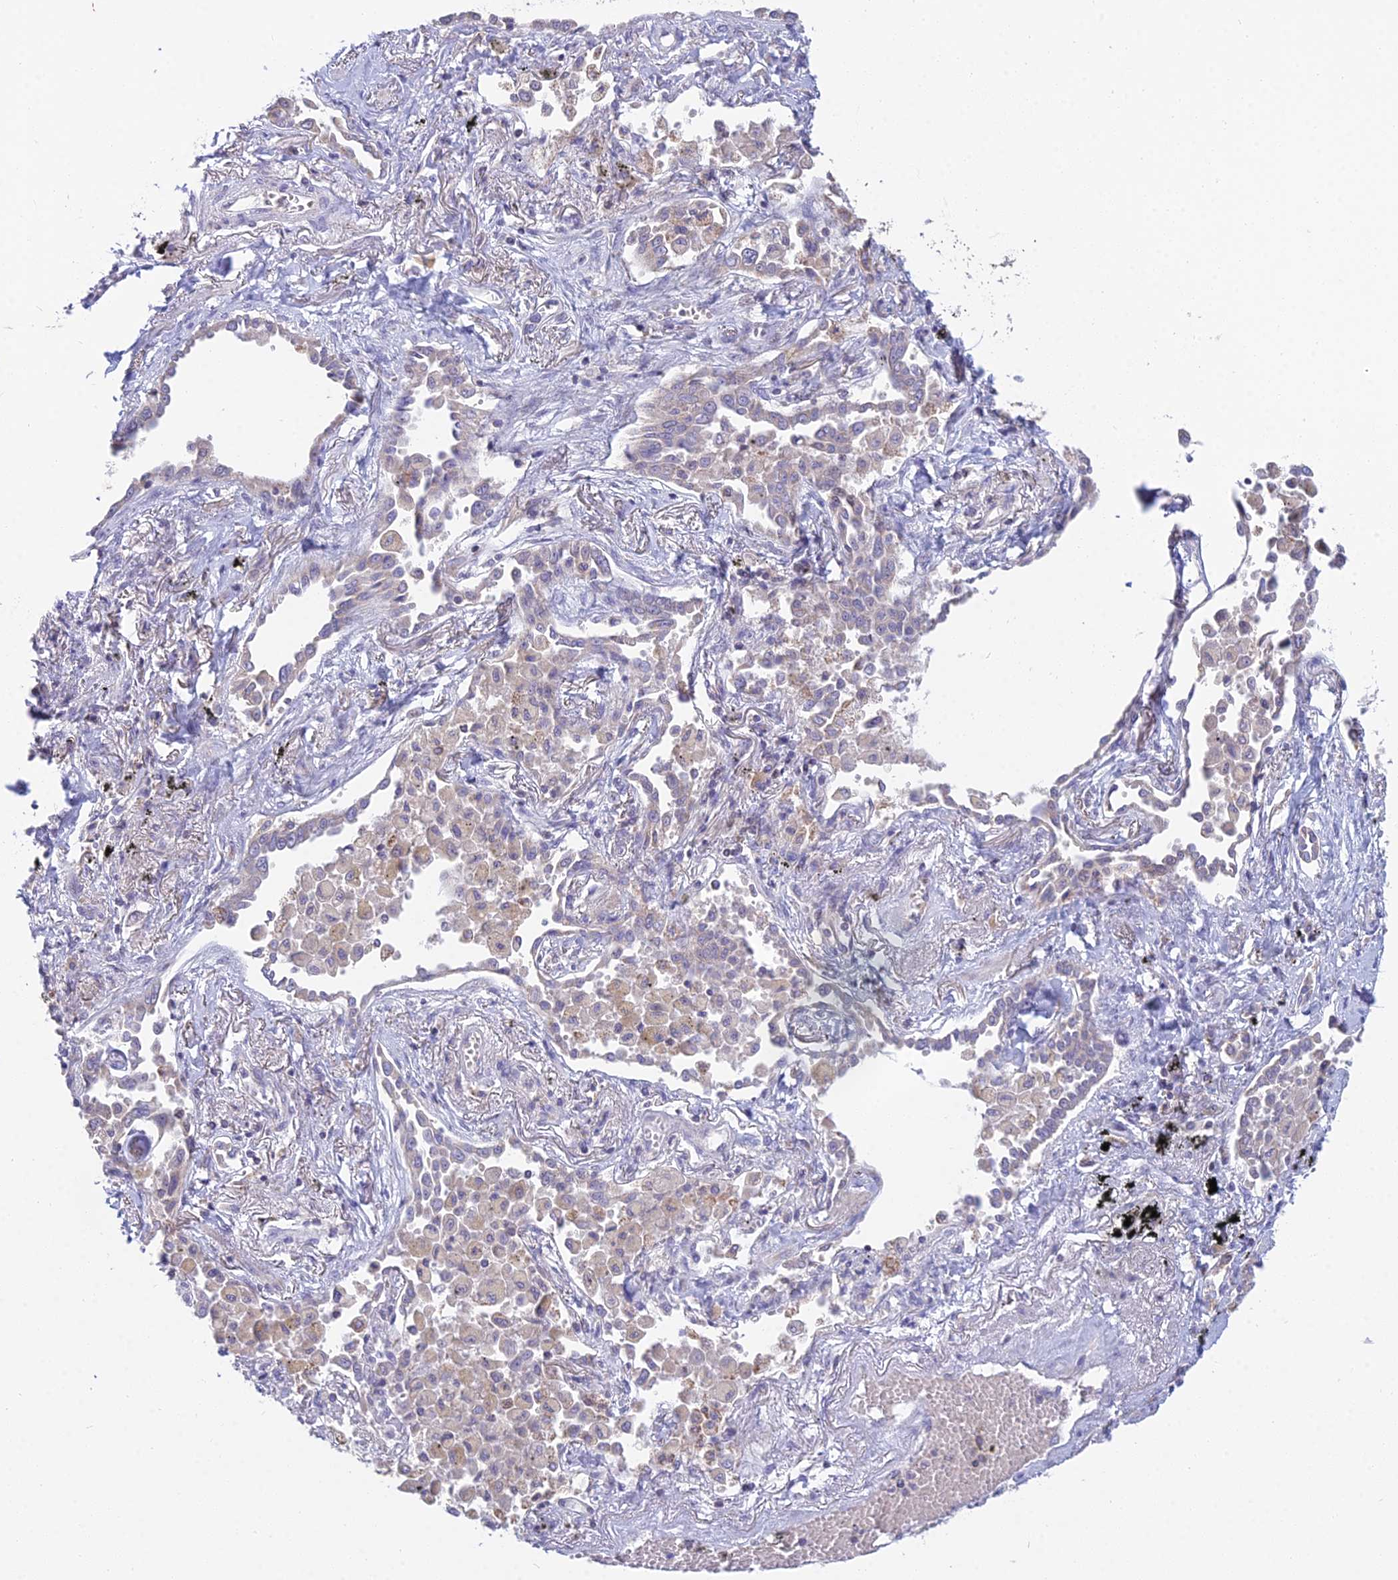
{"staining": {"intensity": "weak", "quantity": "<25%", "location": "cytoplasmic/membranous"}, "tissue": "lung cancer", "cell_type": "Tumor cells", "image_type": "cancer", "snomed": [{"axis": "morphology", "description": "Adenocarcinoma, NOS"}, {"axis": "topography", "description": "Lung"}], "caption": "A photomicrograph of human adenocarcinoma (lung) is negative for staining in tumor cells. The staining was performed using DAB to visualize the protein expression in brown, while the nuclei were stained in blue with hematoxylin (Magnification: 20x).", "gene": "CFAP206", "patient": {"sex": "male", "age": 67}}